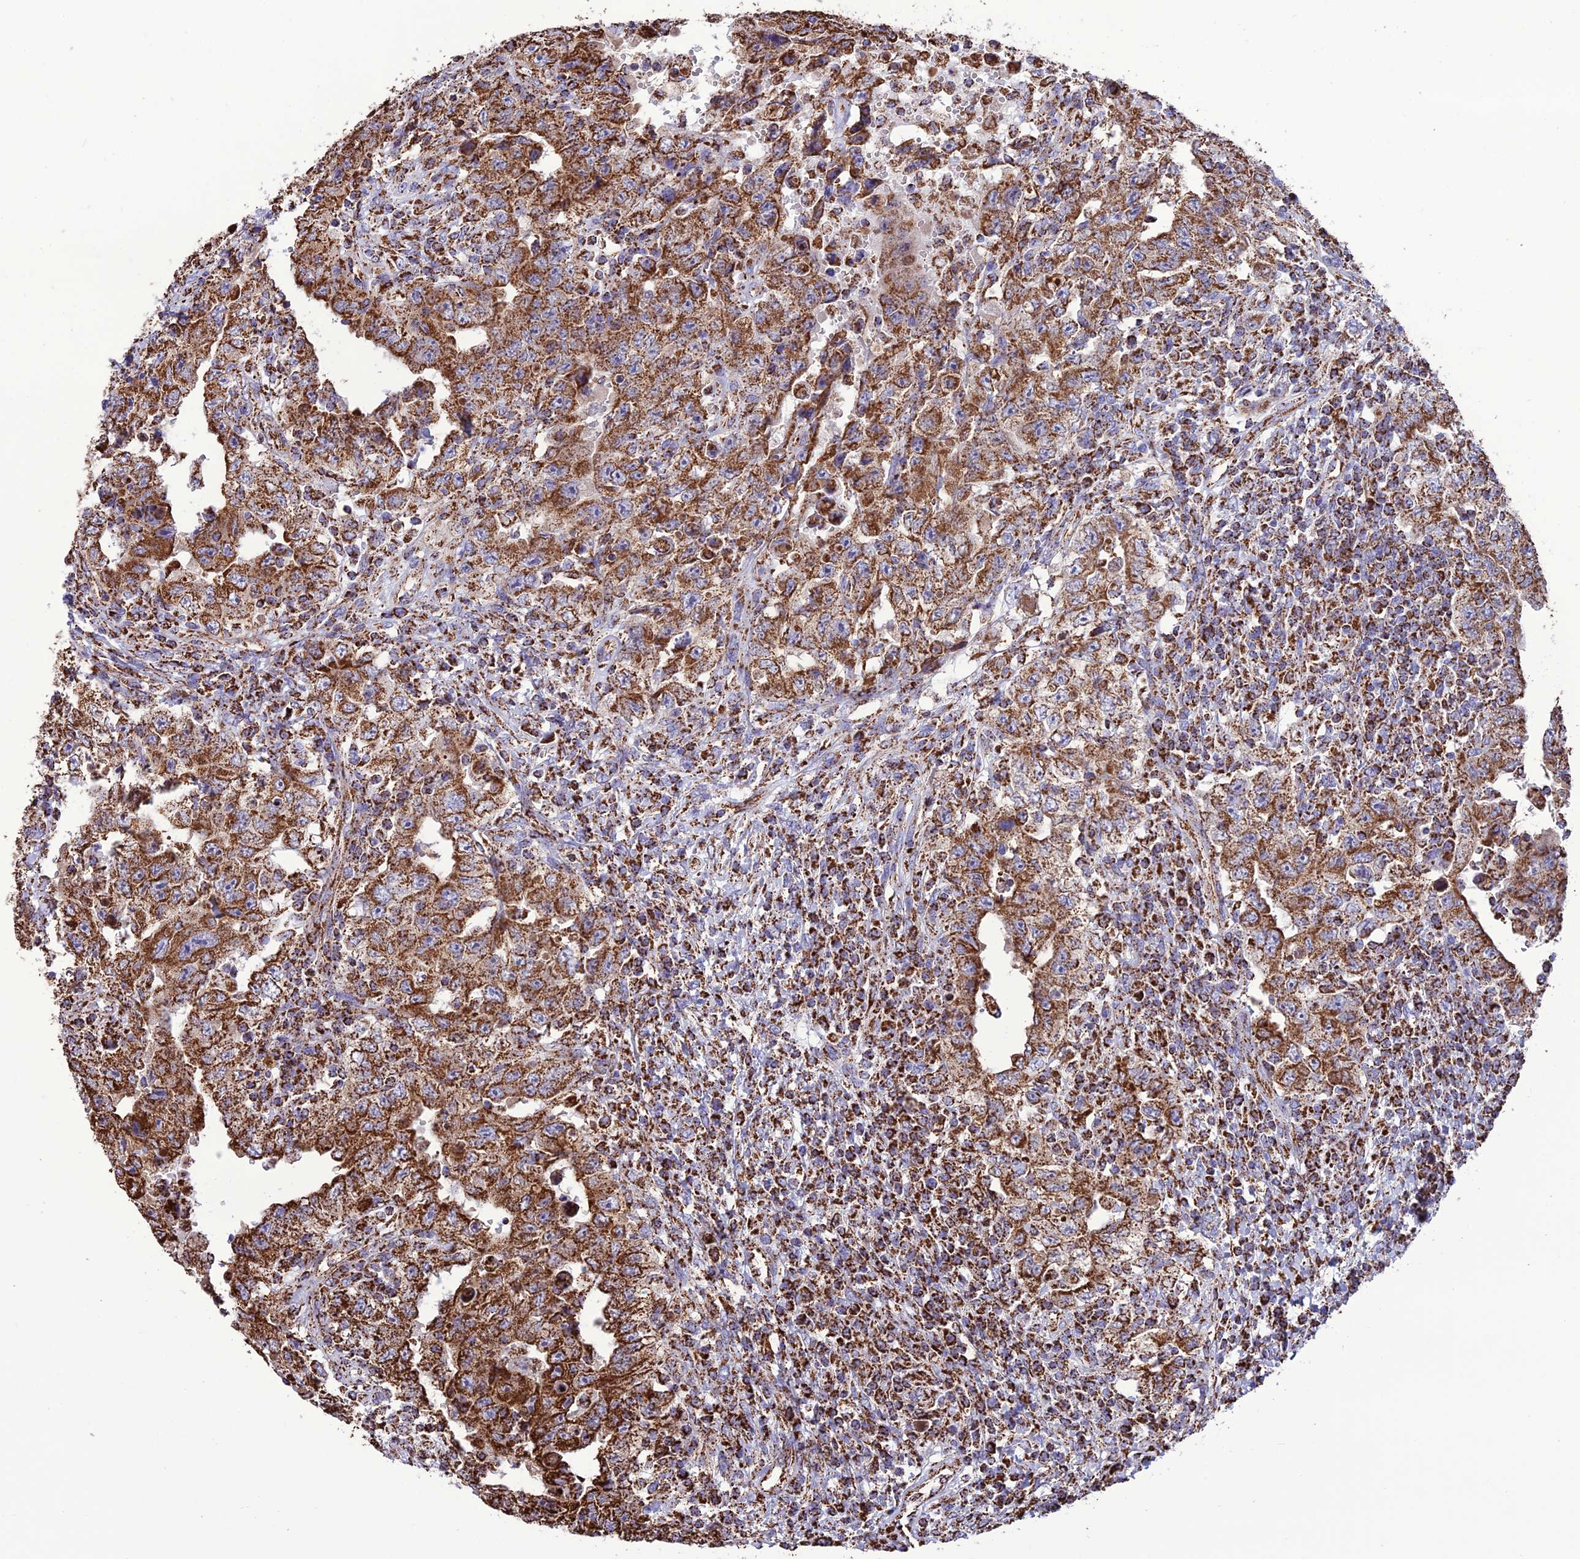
{"staining": {"intensity": "strong", "quantity": ">75%", "location": "cytoplasmic/membranous"}, "tissue": "testis cancer", "cell_type": "Tumor cells", "image_type": "cancer", "snomed": [{"axis": "morphology", "description": "Carcinoma, Embryonal, NOS"}, {"axis": "topography", "description": "Testis"}], "caption": "IHC histopathology image of testis cancer stained for a protein (brown), which demonstrates high levels of strong cytoplasmic/membranous positivity in about >75% of tumor cells.", "gene": "NDUFAF1", "patient": {"sex": "male", "age": 26}}